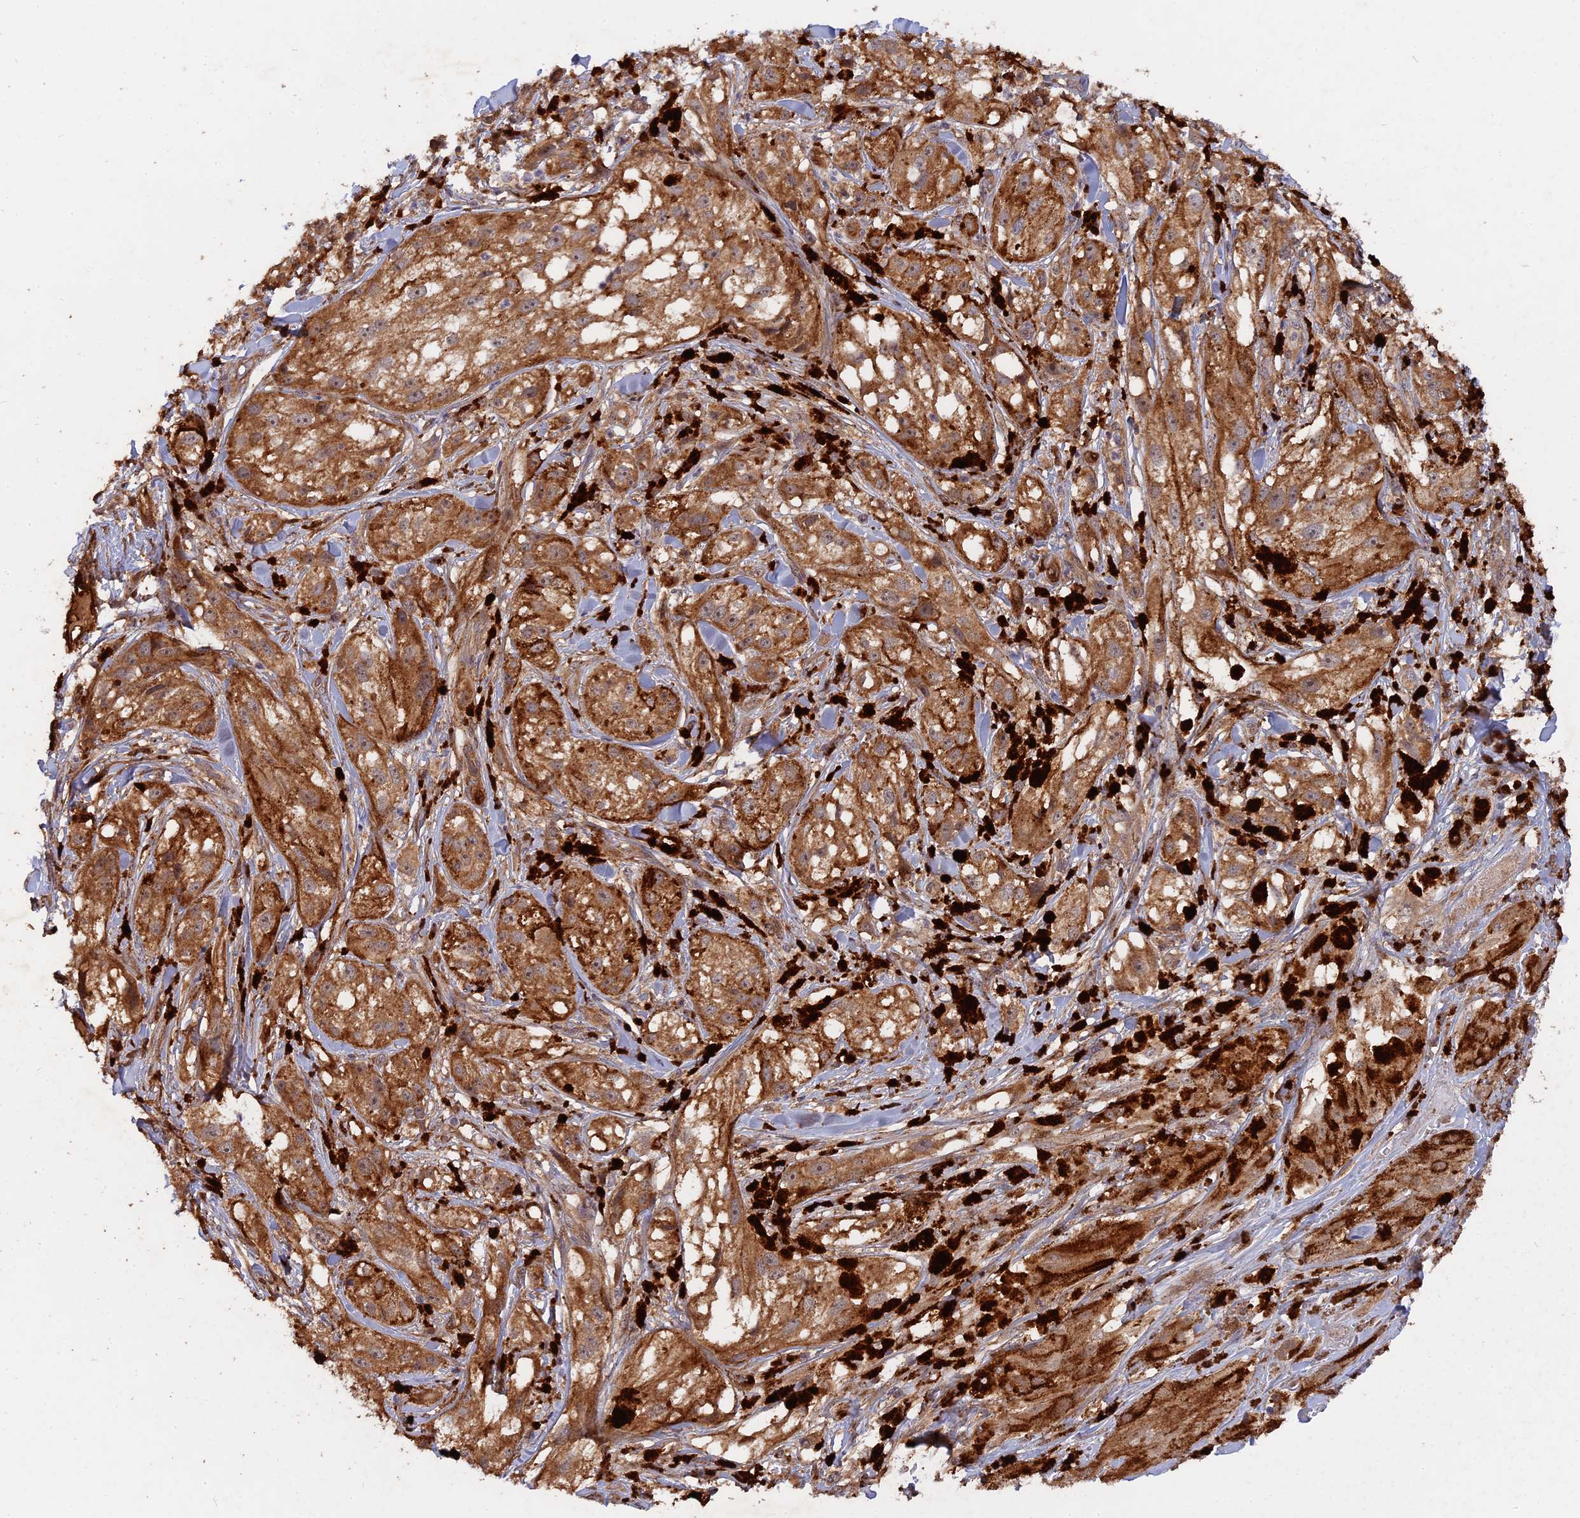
{"staining": {"intensity": "moderate", "quantity": ">75%", "location": "cytoplasmic/membranous"}, "tissue": "melanoma", "cell_type": "Tumor cells", "image_type": "cancer", "snomed": [{"axis": "morphology", "description": "Malignant melanoma, NOS"}, {"axis": "topography", "description": "Skin"}], "caption": "IHC (DAB) staining of malignant melanoma shows moderate cytoplasmic/membranous protein positivity in about >75% of tumor cells.", "gene": "SAC3D1", "patient": {"sex": "male", "age": 88}}